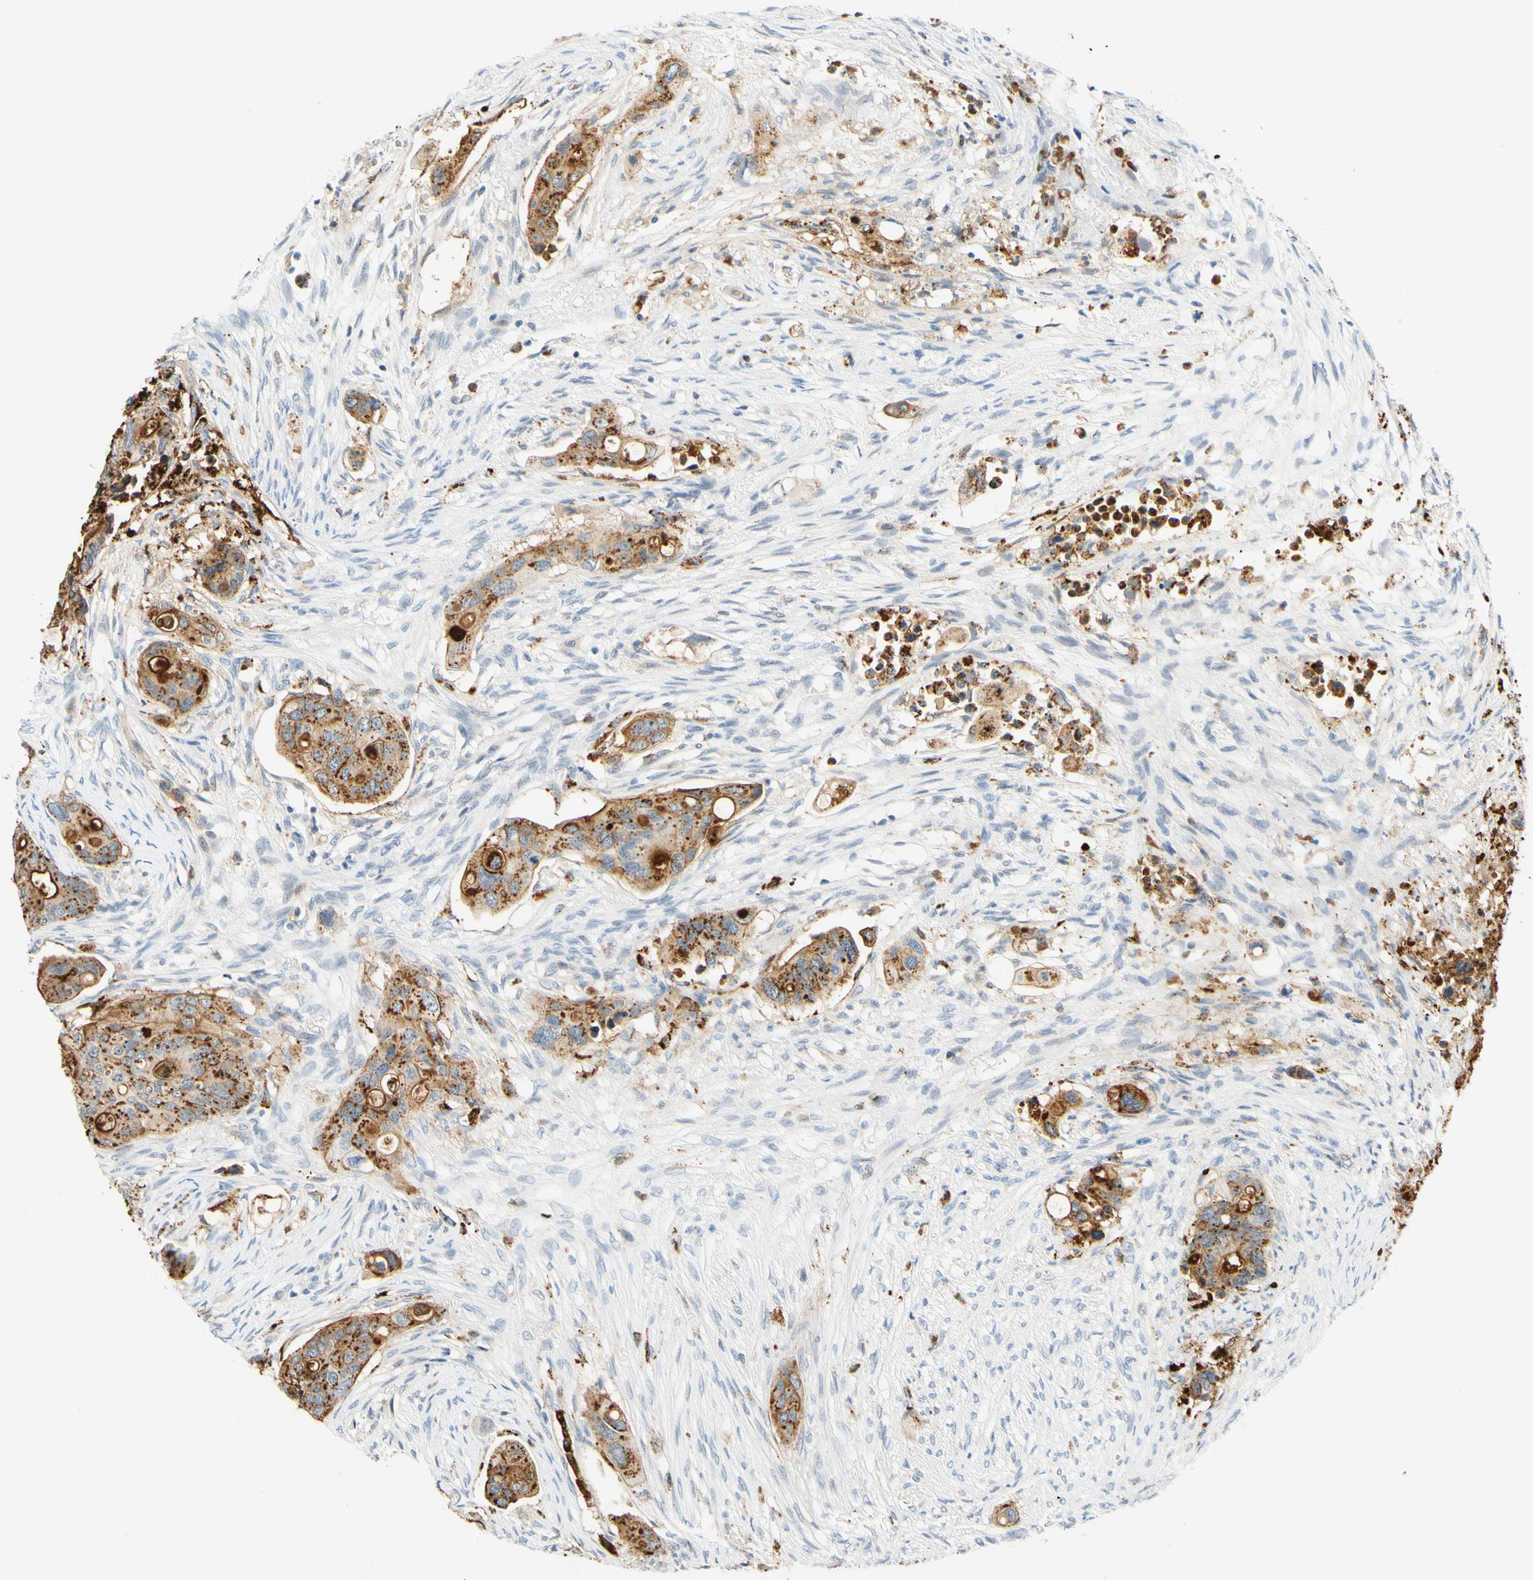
{"staining": {"intensity": "moderate", "quantity": ">75%", "location": "cytoplasmic/membranous"}, "tissue": "colorectal cancer", "cell_type": "Tumor cells", "image_type": "cancer", "snomed": [{"axis": "morphology", "description": "Adenocarcinoma, NOS"}, {"axis": "topography", "description": "Colon"}], "caption": "Adenocarcinoma (colorectal) was stained to show a protein in brown. There is medium levels of moderate cytoplasmic/membranous positivity in approximately >75% of tumor cells. The staining was performed using DAB (3,3'-diaminobenzidine), with brown indicating positive protein expression. Nuclei are stained blue with hematoxylin.", "gene": "TREM2", "patient": {"sex": "female", "age": 57}}